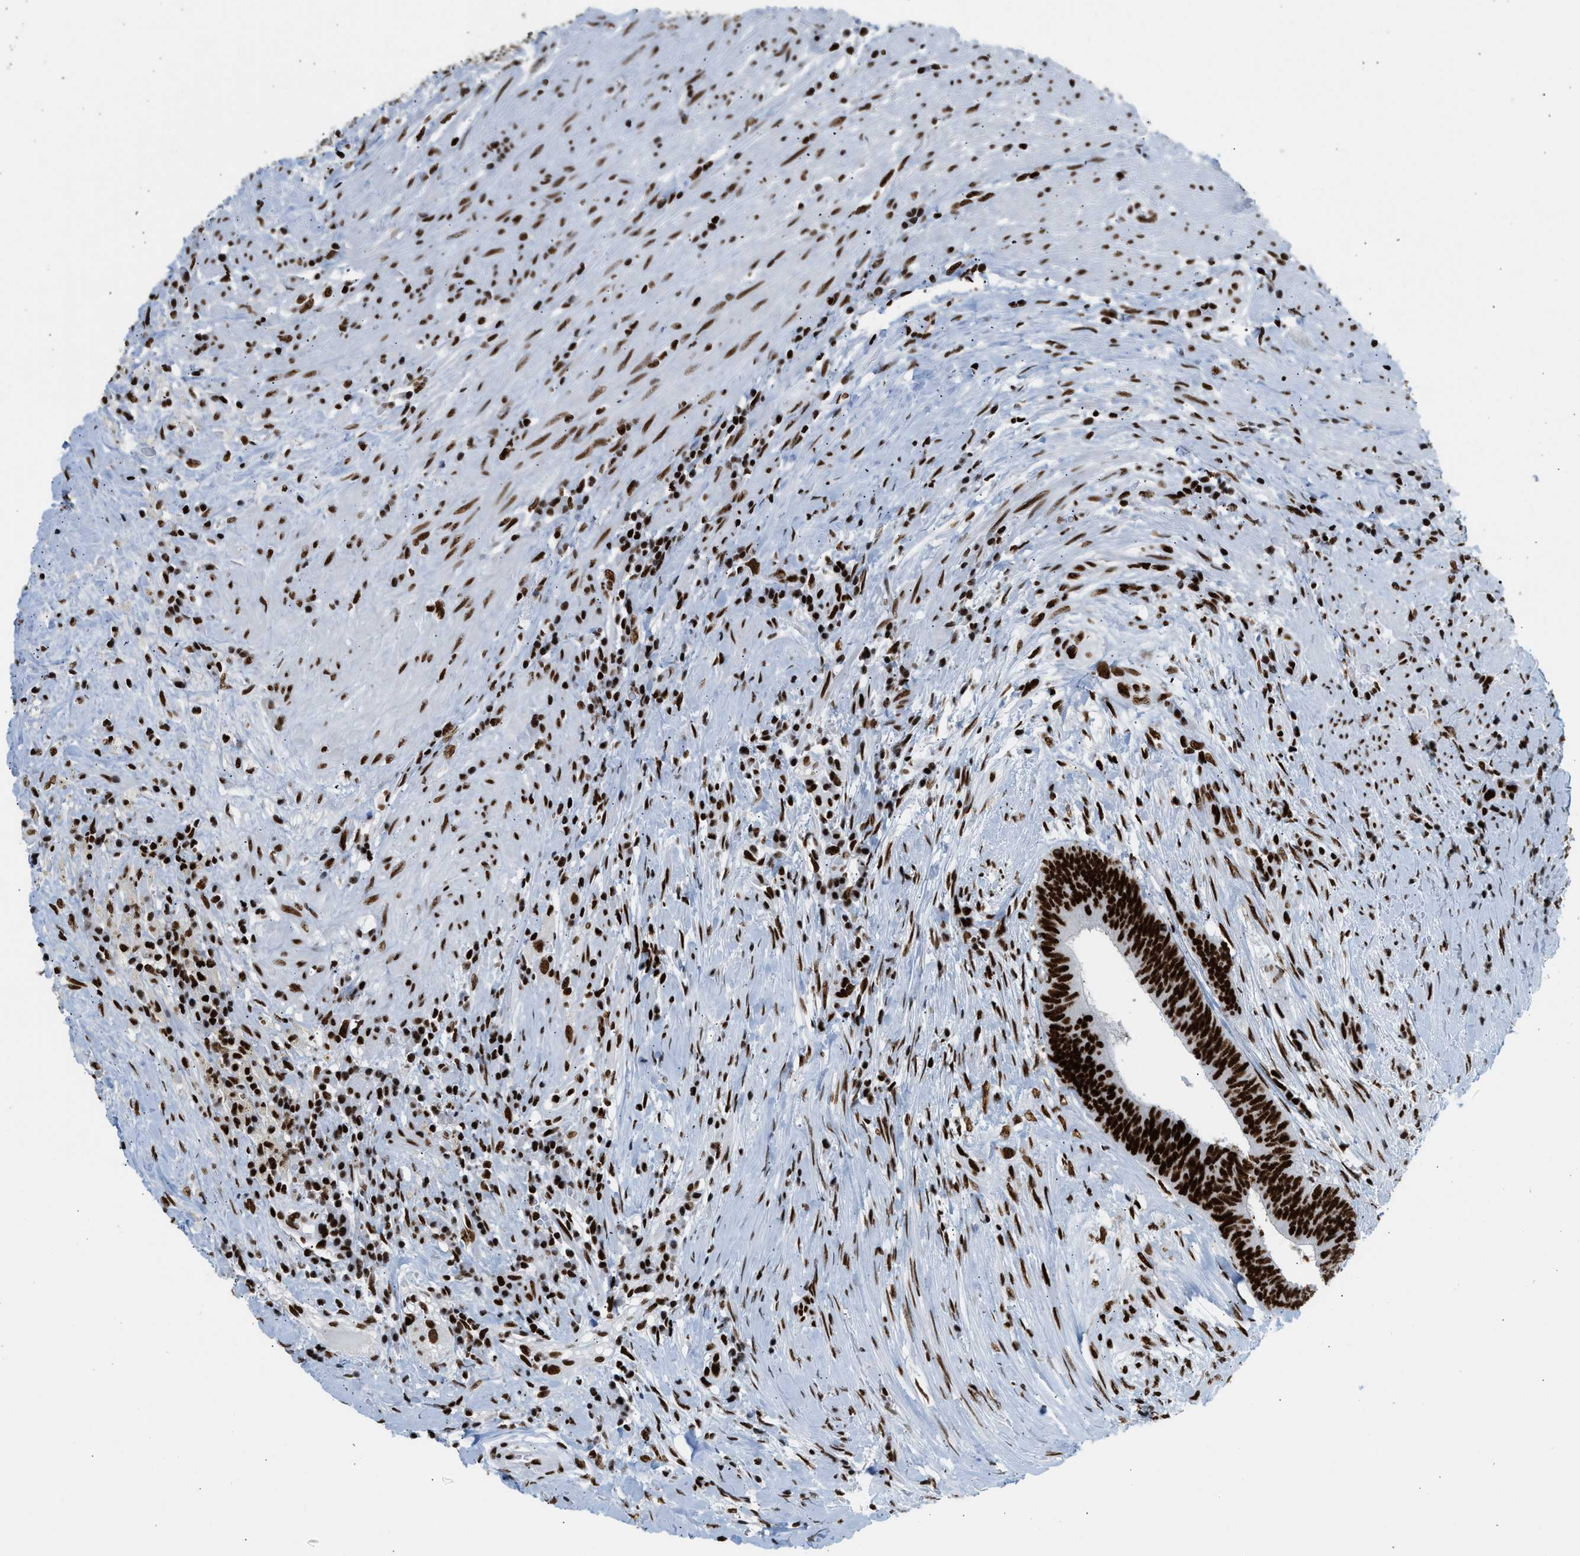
{"staining": {"intensity": "strong", "quantity": ">75%", "location": "nuclear"}, "tissue": "colorectal cancer", "cell_type": "Tumor cells", "image_type": "cancer", "snomed": [{"axis": "morphology", "description": "Adenocarcinoma, NOS"}, {"axis": "topography", "description": "Rectum"}], "caption": "An immunohistochemistry (IHC) image of neoplastic tissue is shown. Protein staining in brown shows strong nuclear positivity in adenocarcinoma (colorectal) within tumor cells.", "gene": "PIF1", "patient": {"sex": "male", "age": 72}}